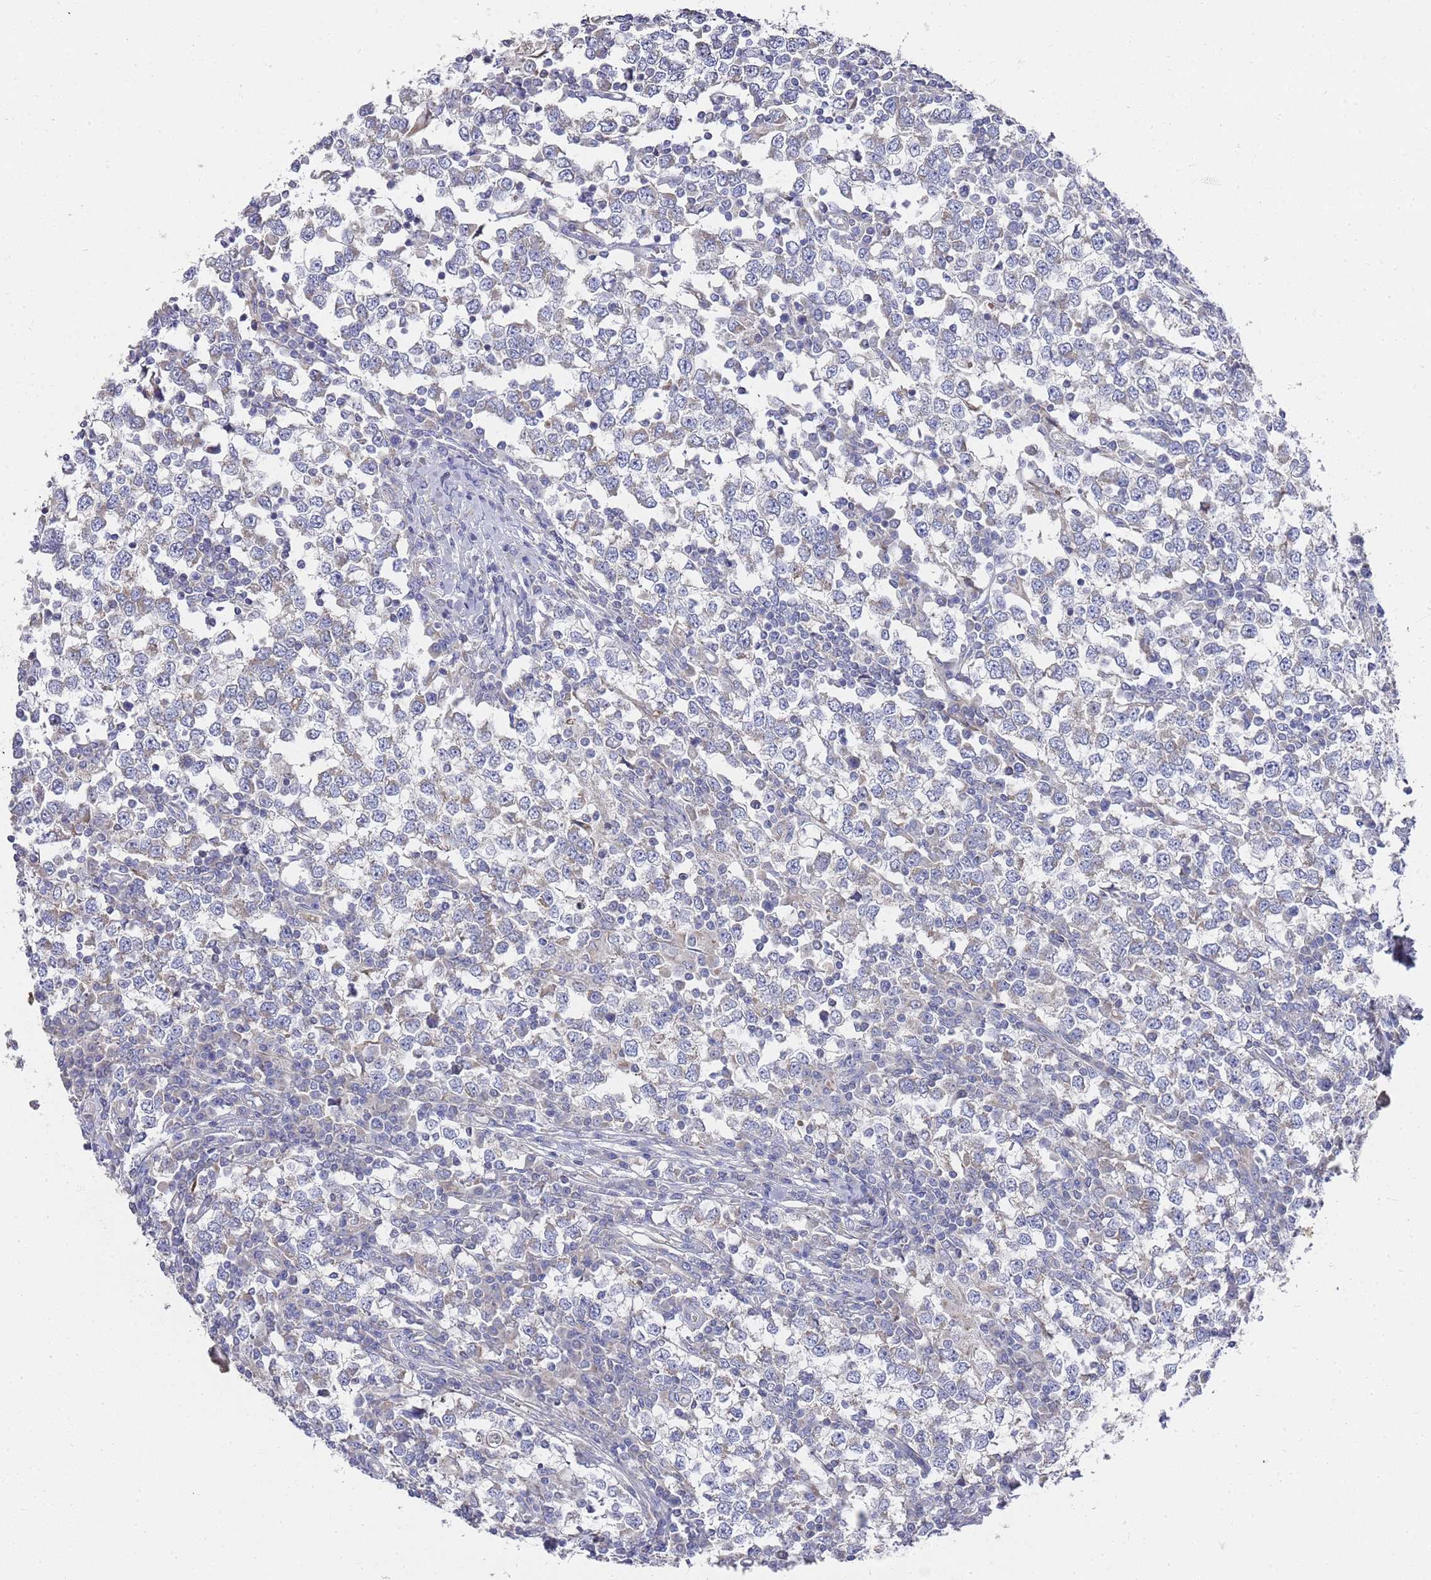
{"staining": {"intensity": "weak", "quantity": "<25%", "location": "cytoplasmic/membranous"}, "tissue": "testis cancer", "cell_type": "Tumor cells", "image_type": "cancer", "snomed": [{"axis": "morphology", "description": "Seminoma, NOS"}, {"axis": "topography", "description": "Testis"}], "caption": "The photomicrograph displays no significant staining in tumor cells of seminoma (testis).", "gene": "SCAPER", "patient": {"sex": "male", "age": 65}}